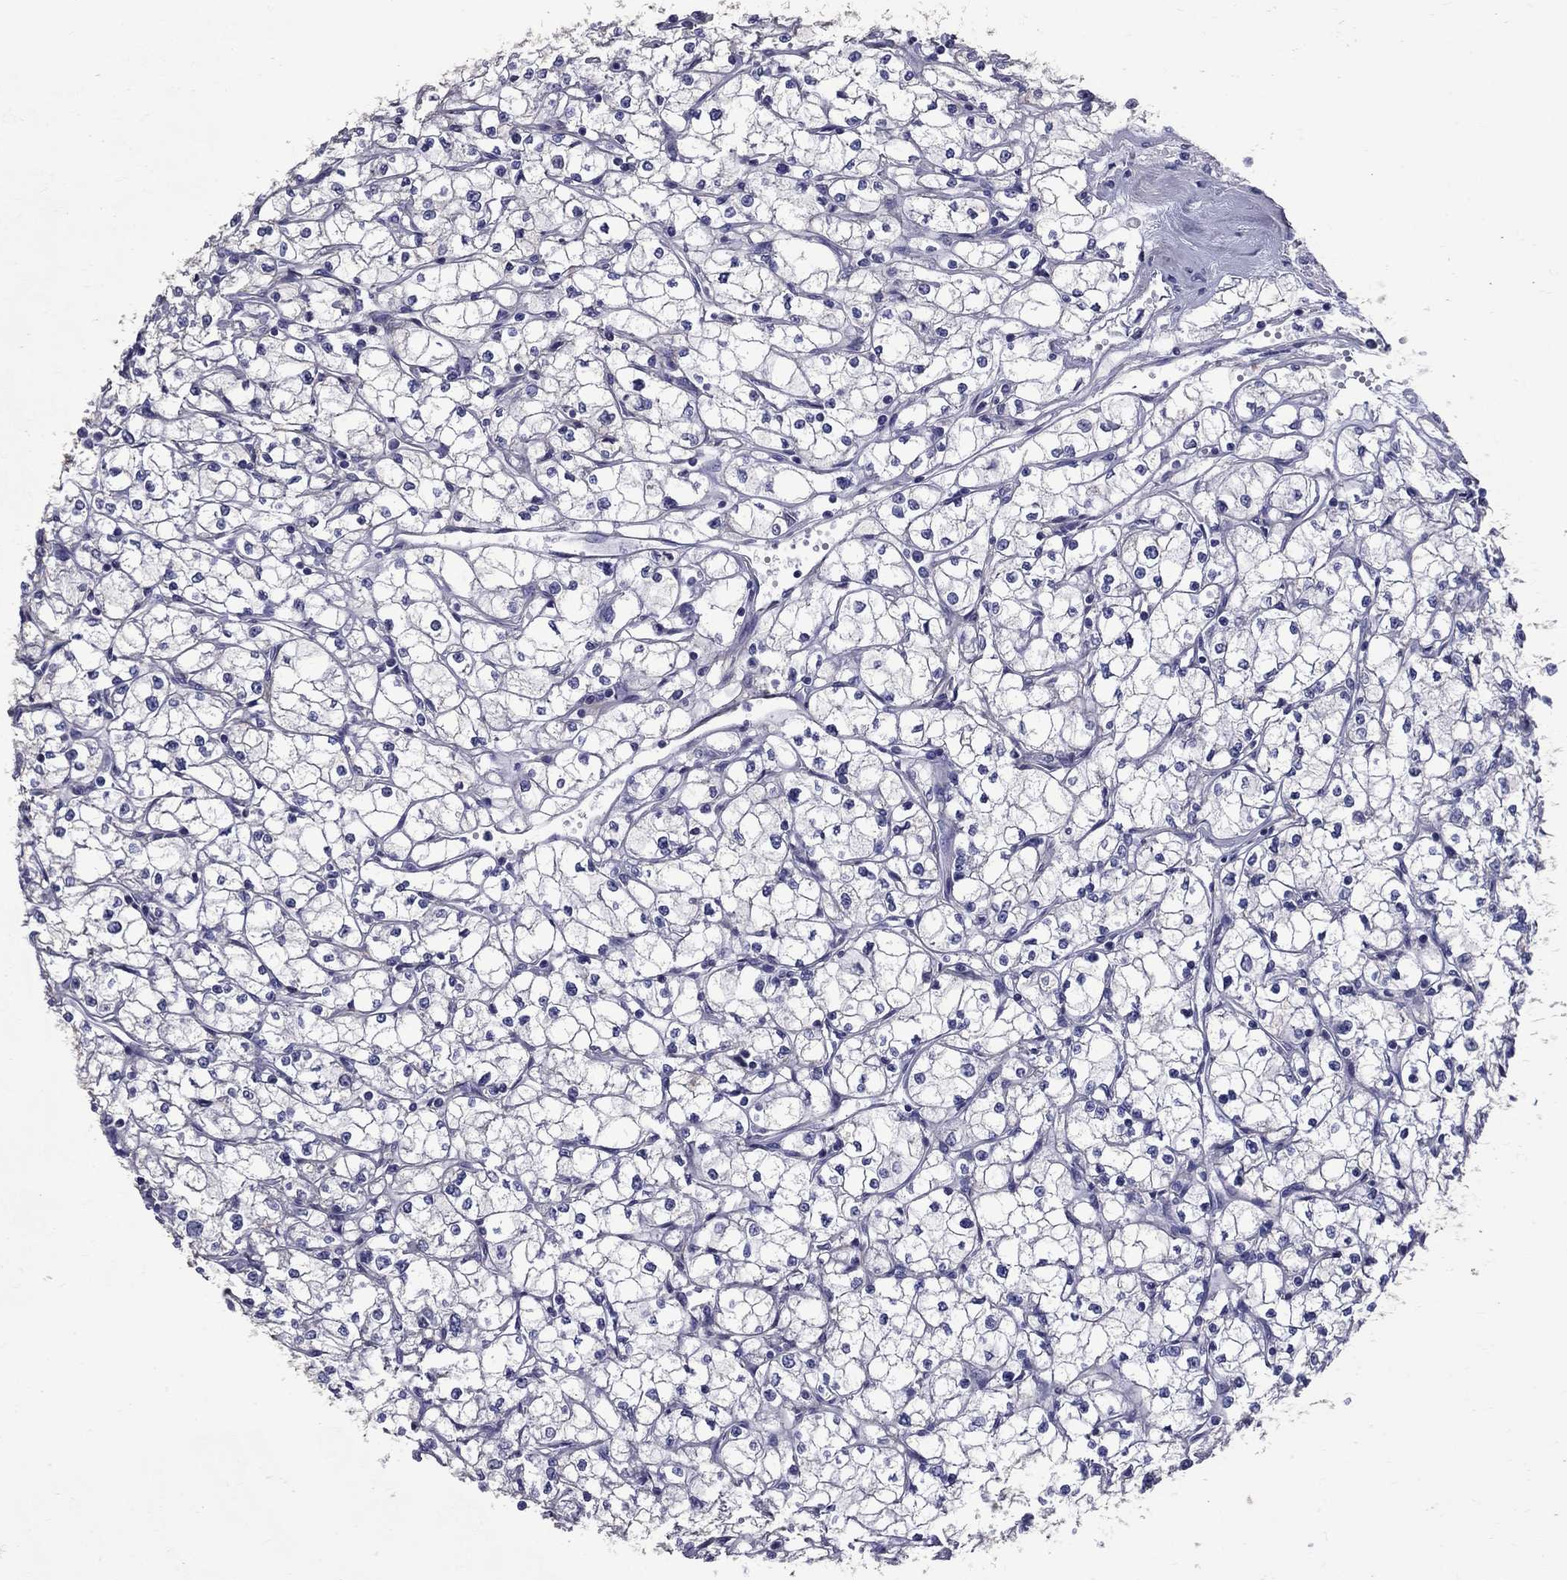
{"staining": {"intensity": "negative", "quantity": "none", "location": "none"}, "tissue": "renal cancer", "cell_type": "Tumor cells", "image_type": "cancer", "snomed": [{"axis": "morphology", "description": "Adenocarcinoma, NOS"}, {"axis": "topography", "description": "Kidney"}], "caption": "Tumor cells show no significant protein expression in renal adenocarcinoma. (Immunohistochemistry, brightfield microscopy, high magnification).", "gene": "ANXA10", "patient": {"sex": "male", "age": 67}}